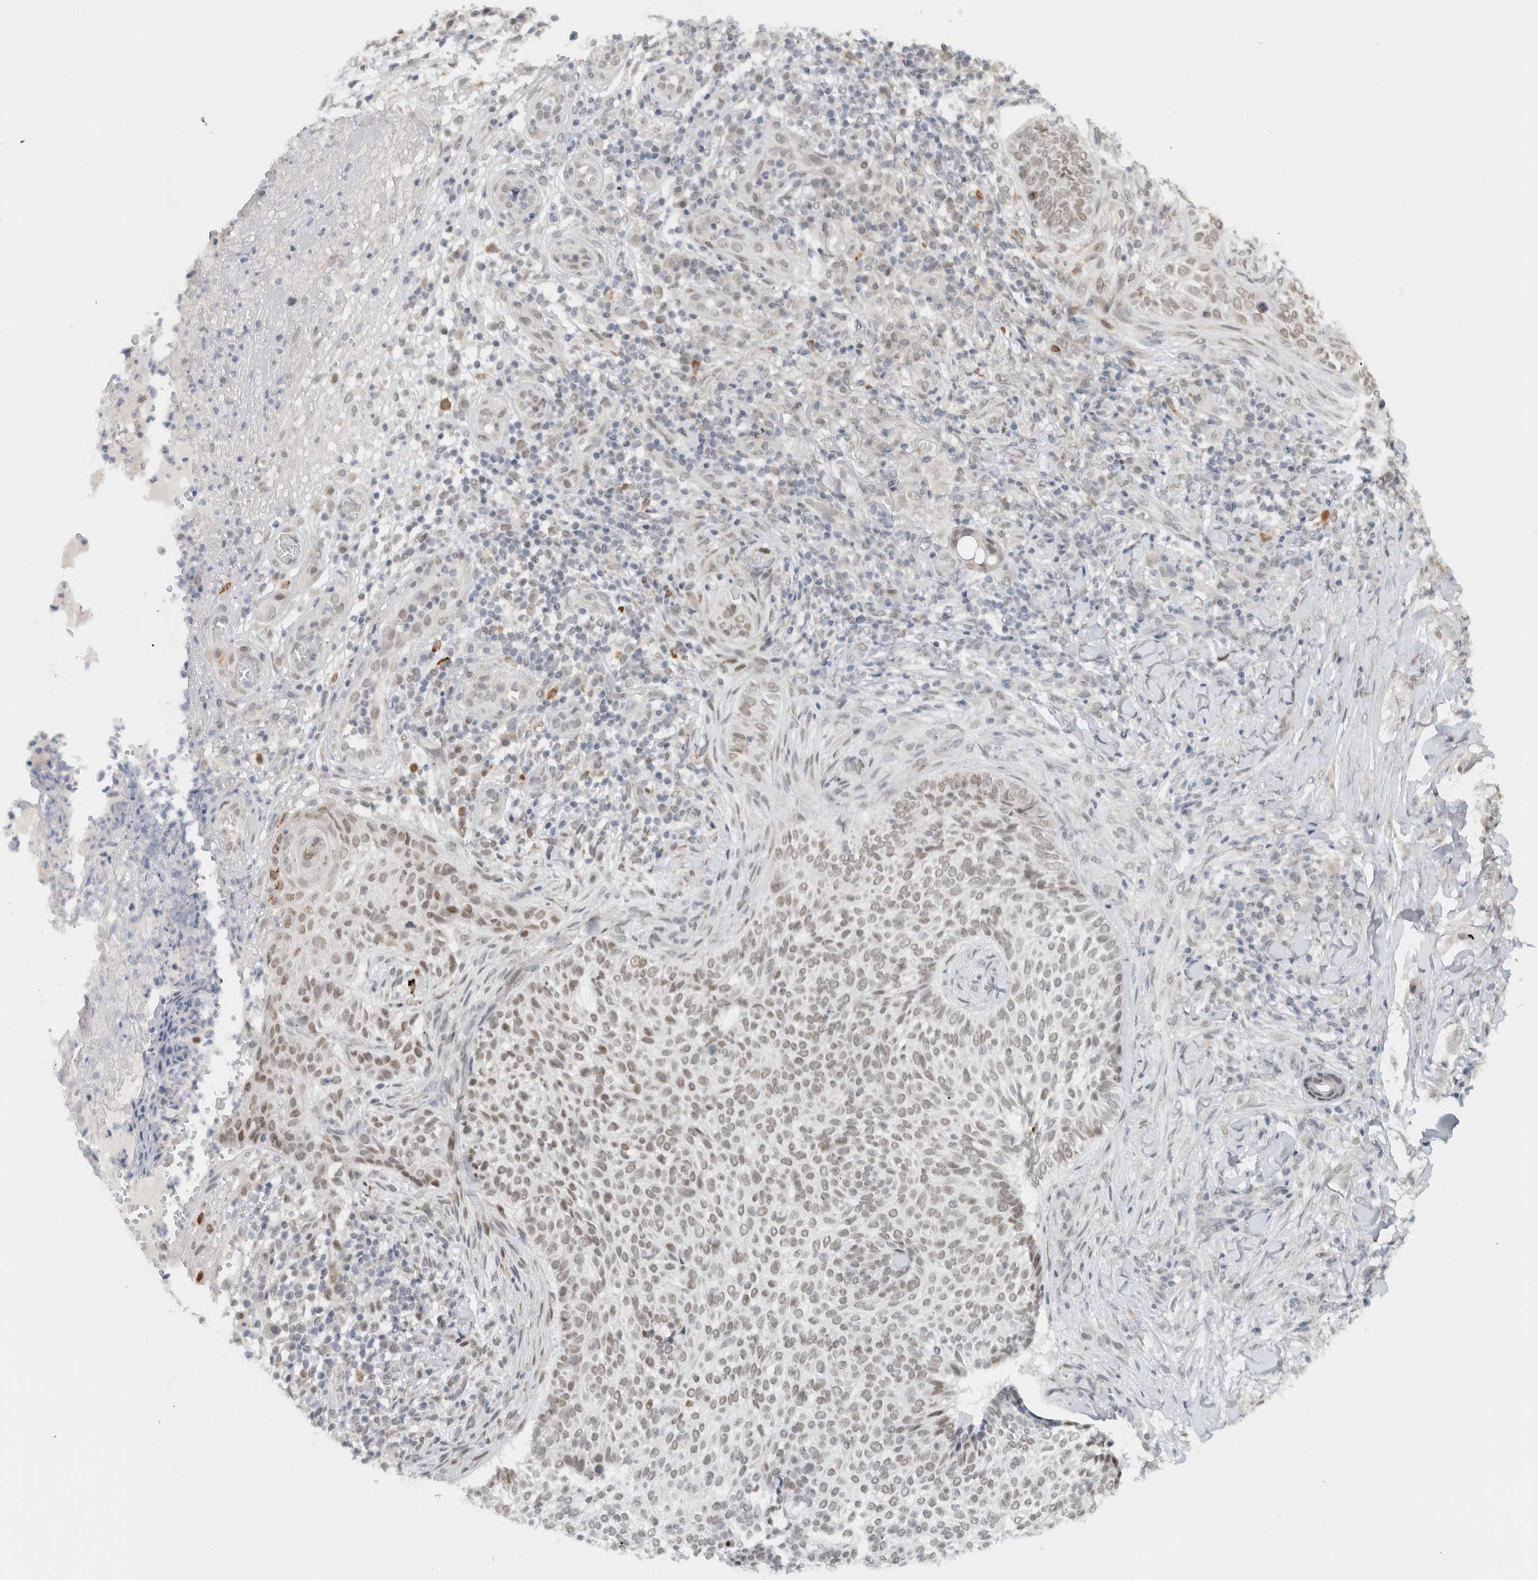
{"staining": {"intensity": "weak", "quantity": ">75%", "location": "nuclear"}, "tissue": "skin cancer", "cell_type": "Tumor cells", "image_type": "cancer", "snomed": [{"axis": "morphology", "description": "Normal tissue, NOS"}, {"axis": "morphology", "description": "Basal cell carcinoma"}, {"axis": "topography", "description": "Skin"}], "caption": "Basal cell carcinoma (skin) stained with a brown dye shows weak nuclear positive expression in approximately >75% of tumor cells.", "gene": "HNRNPR", "patient": {"sex": "male", "age": 67}}